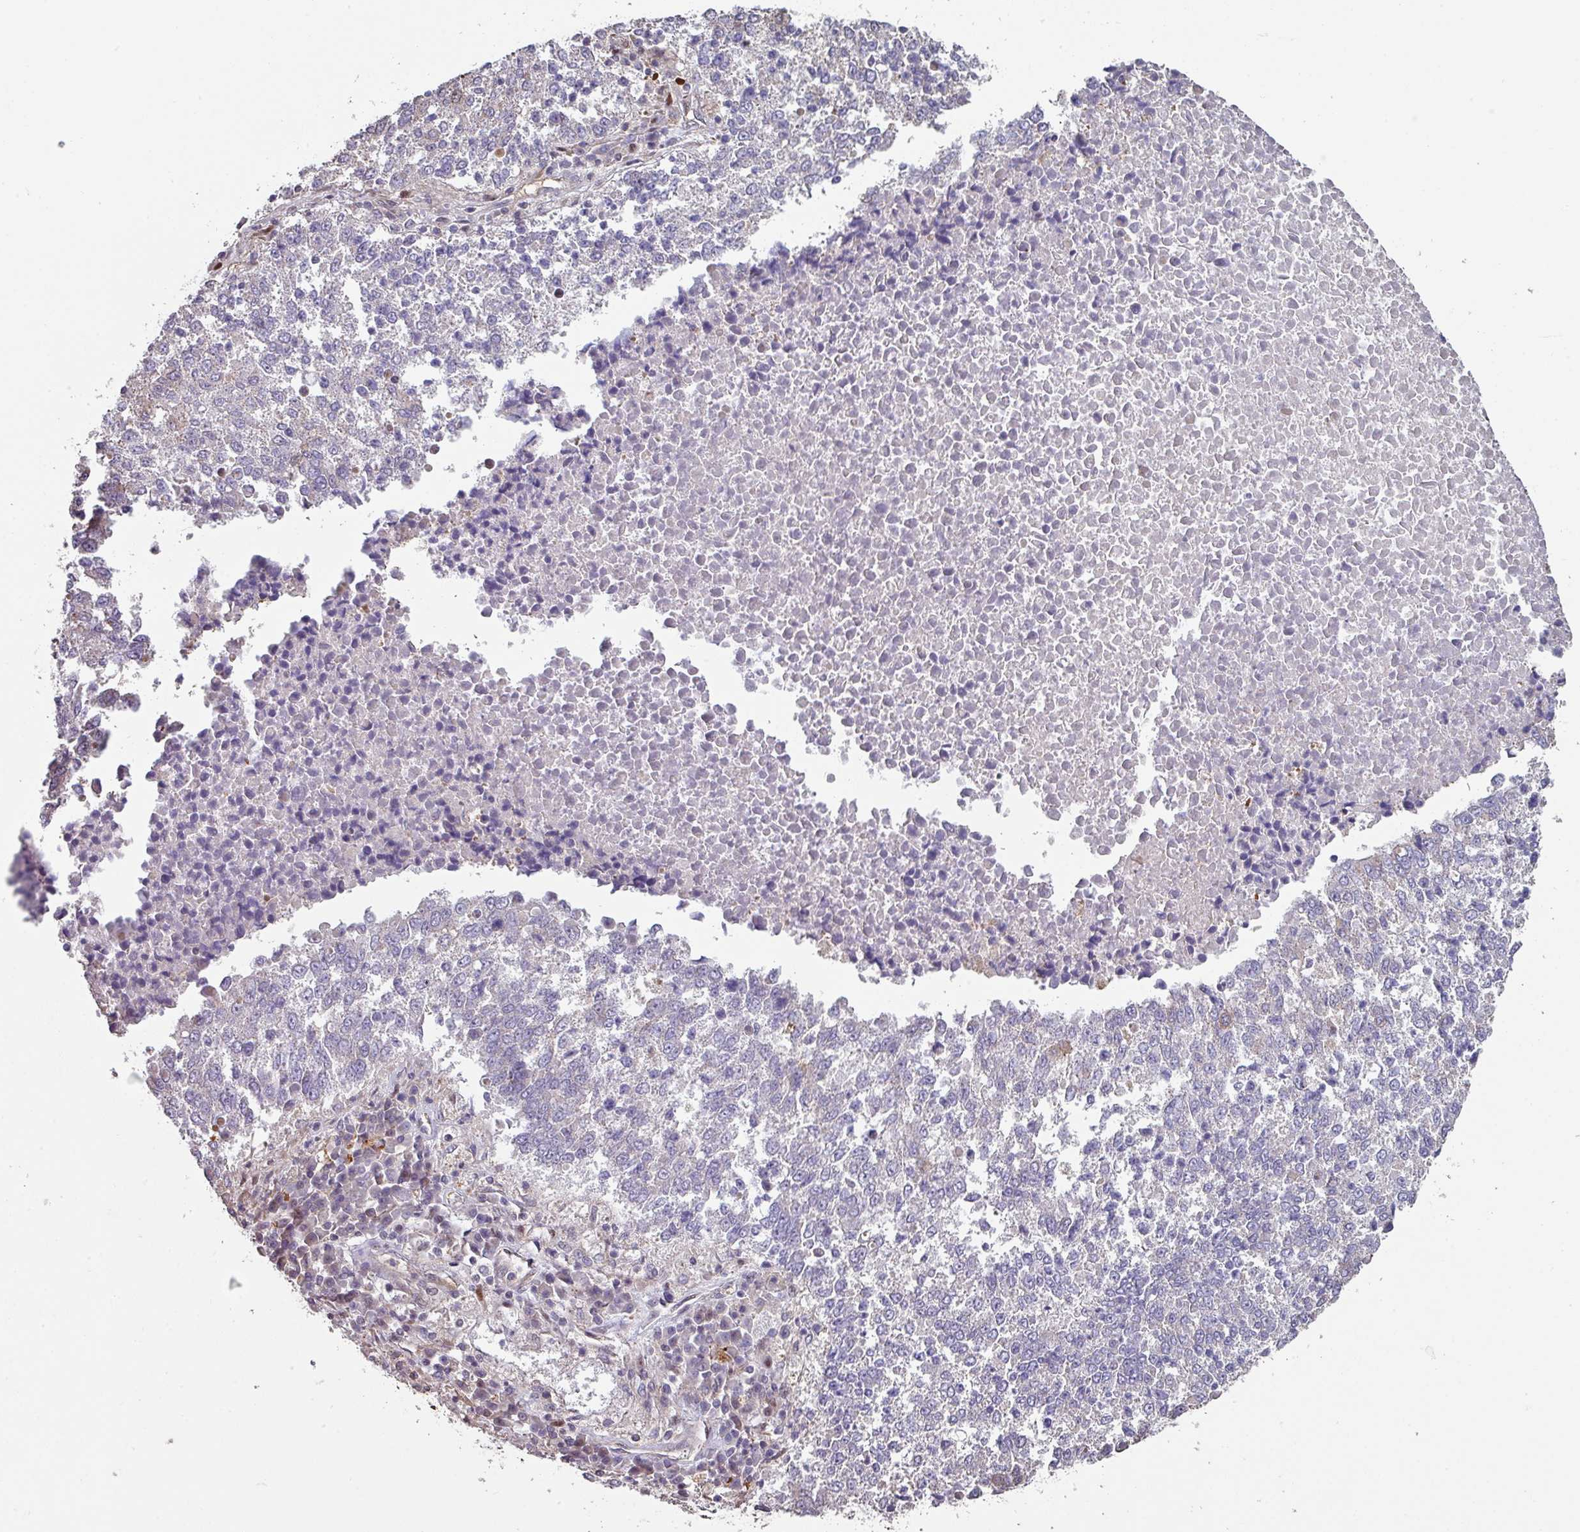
{"staining": {"intensity": "negative", "quantity": "none", "location": "none"}, "tissue": "lung cancer", "cell_type": "Tumor cells", "image_type": "cancer", "snomed": [{"axis": "morphology", "description": "Squamous cell carcinoma, NOS"}, {"axis": "topography", "description": "Lung"}], "caption": "Immunohistochemistry (IHC) image of neoplastic tissue: squamous cell carcinoma (lung) stained with DAB exhibits no significant protein positivity in tumor cells.", "gene": "ANO9", "patient": {"sex": "male", "age": 73}}